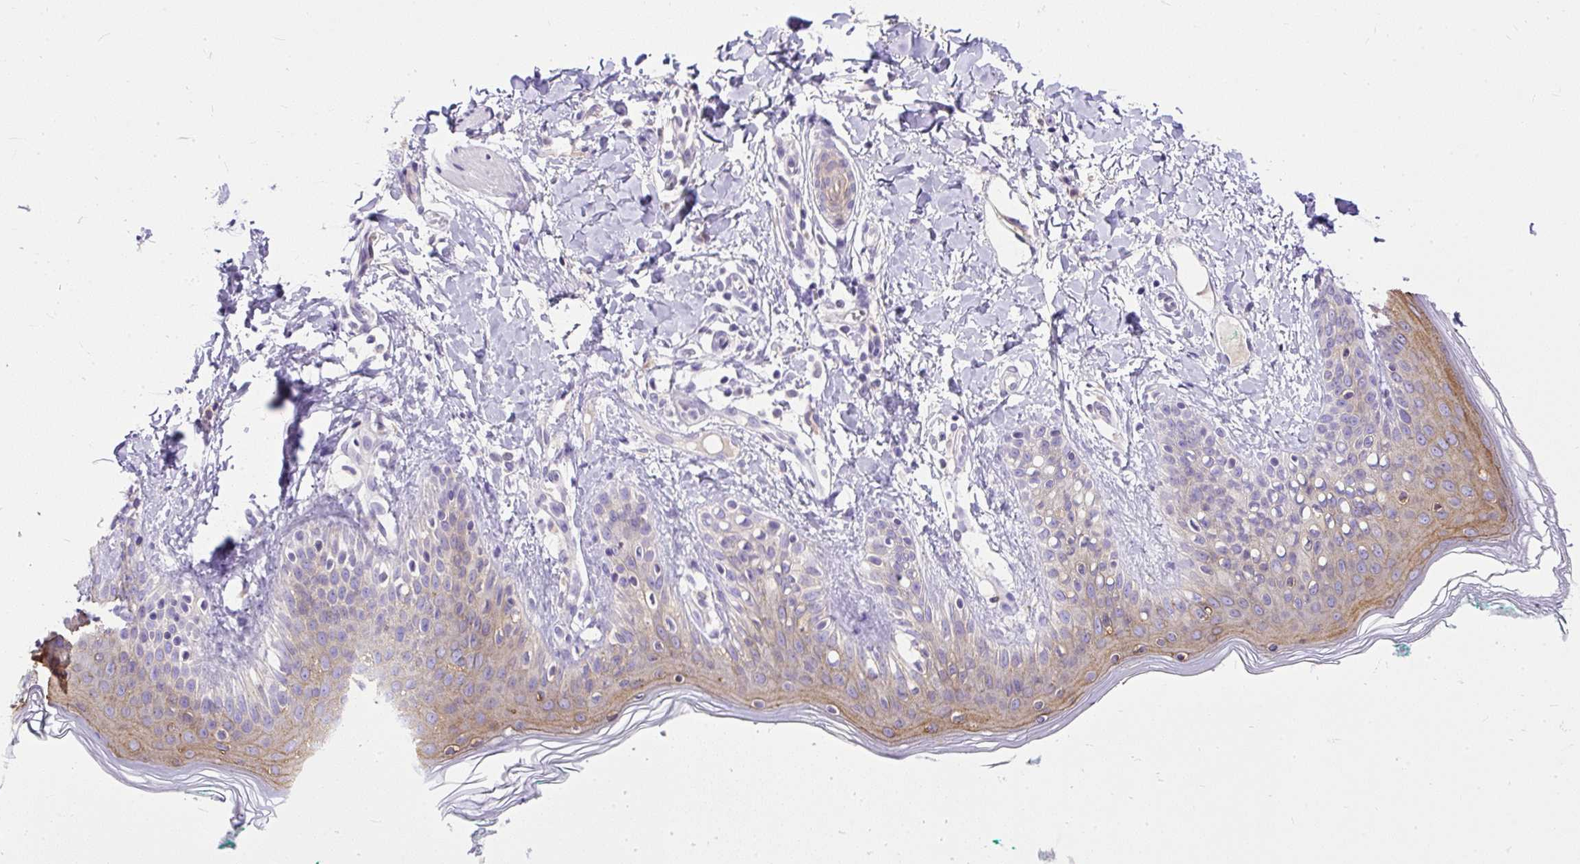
{"staining": {"intensity": "negative", "quantity": "none", "location": "none"}, "tissue": "skin", "cell_type": "Fibroblasts", "image_type": "normal", "snomed": [{"axis": "morphology", "description": "Normal tissue, NOS"}, {"axis": "topography", "description": "Skin"}], "caption": "IHC of unremarkable human skin reveals no expression in fibroblasts.", "gene": "AMFR", "patient": {"sex": "male", "age": 16}}